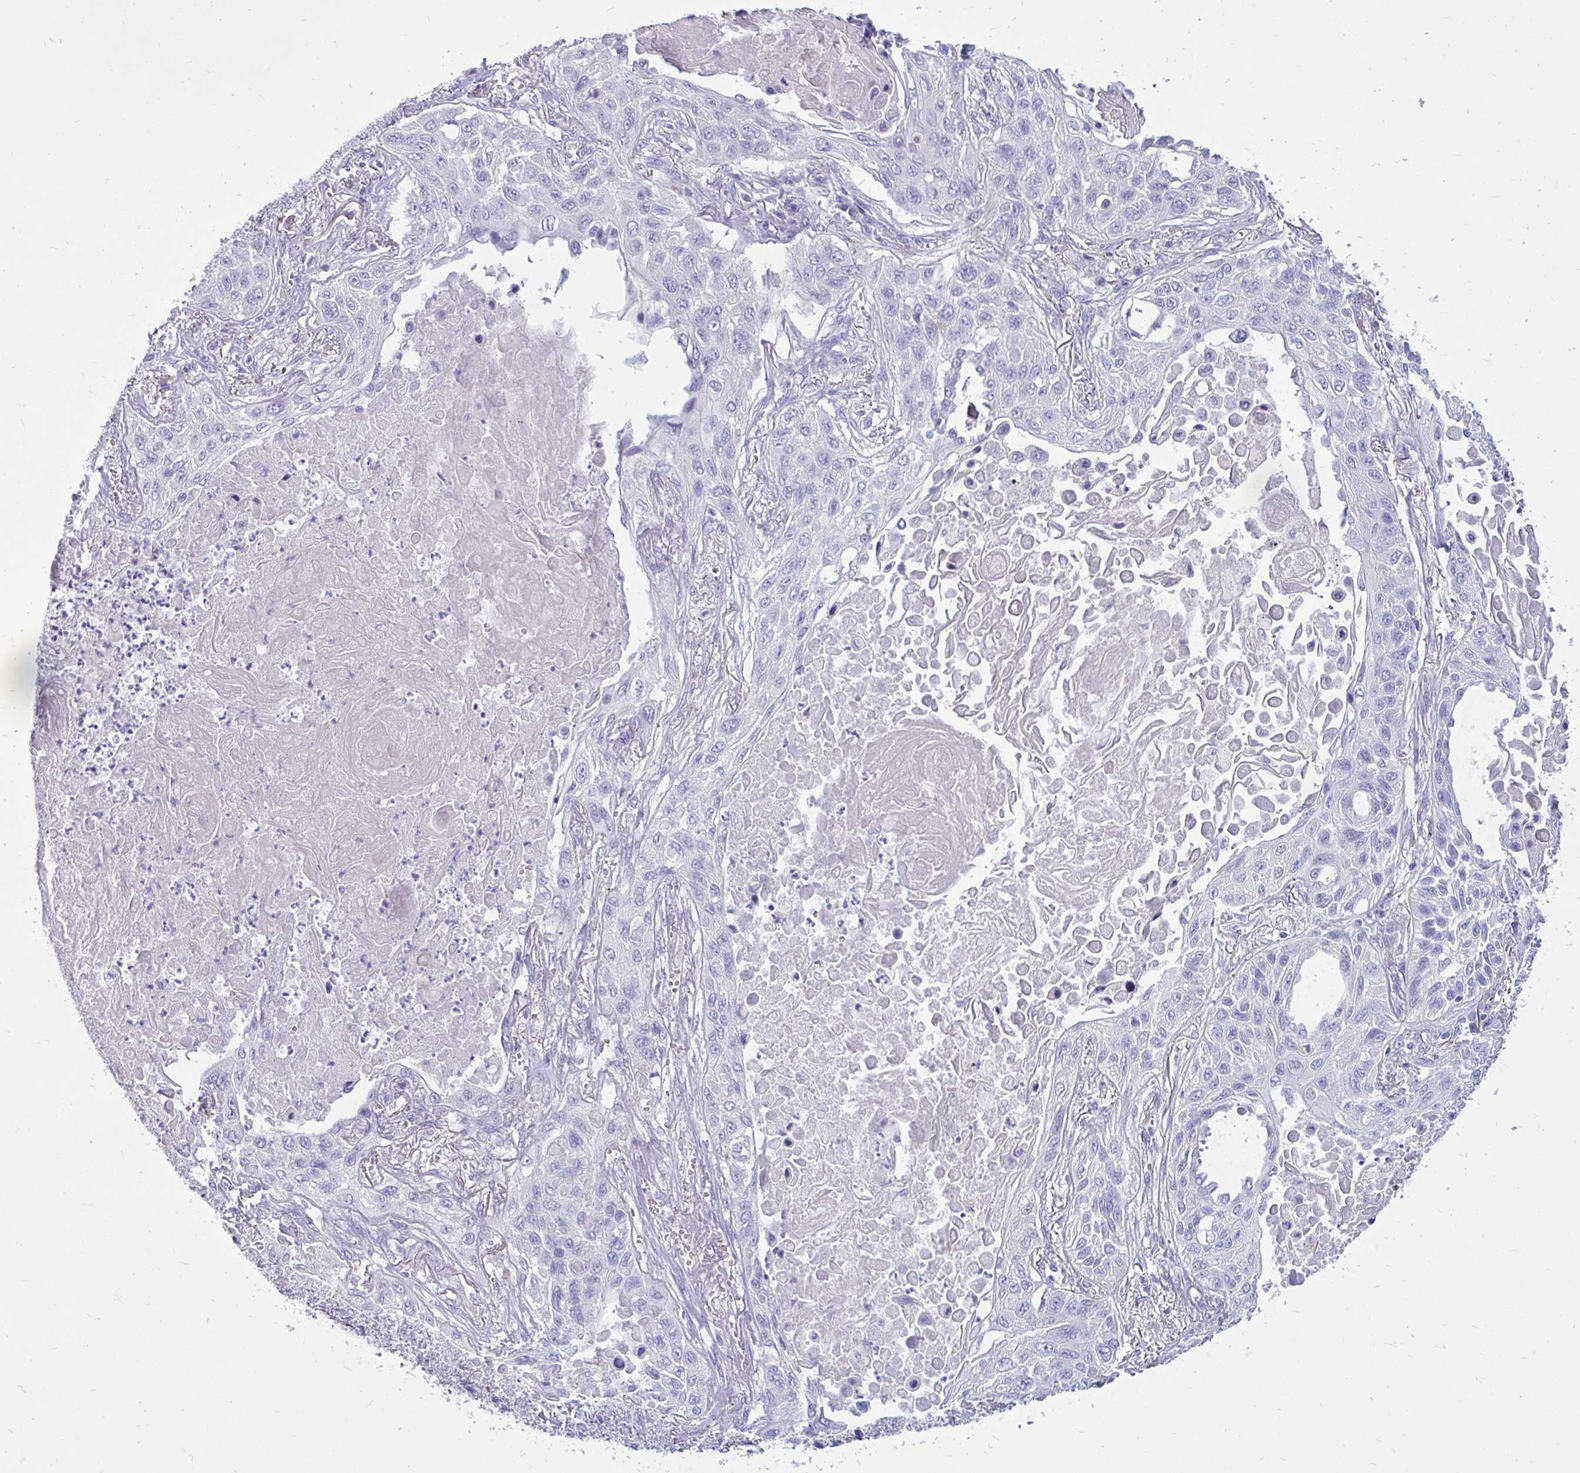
{"staining": {"intensity": "negative", "quantity": "none", "location": "none"}, "tissue": "lung cancer", "cell_type": "Tumor cells", "image_type": "cancer", "snomed": [{"axis": "morphology", "description": "Squamous cell carcinoma, NOS"}, {"axis": "topography", "description": "Lung"}], "caption": "IHC histopathology image of human lung cancer stained for a protein (brown), which exhibits no positivity in tumor cells. Nuclei are stained in blue.", "gene": "CTSZ", "patient": {"sex": "male", "age": 75}}